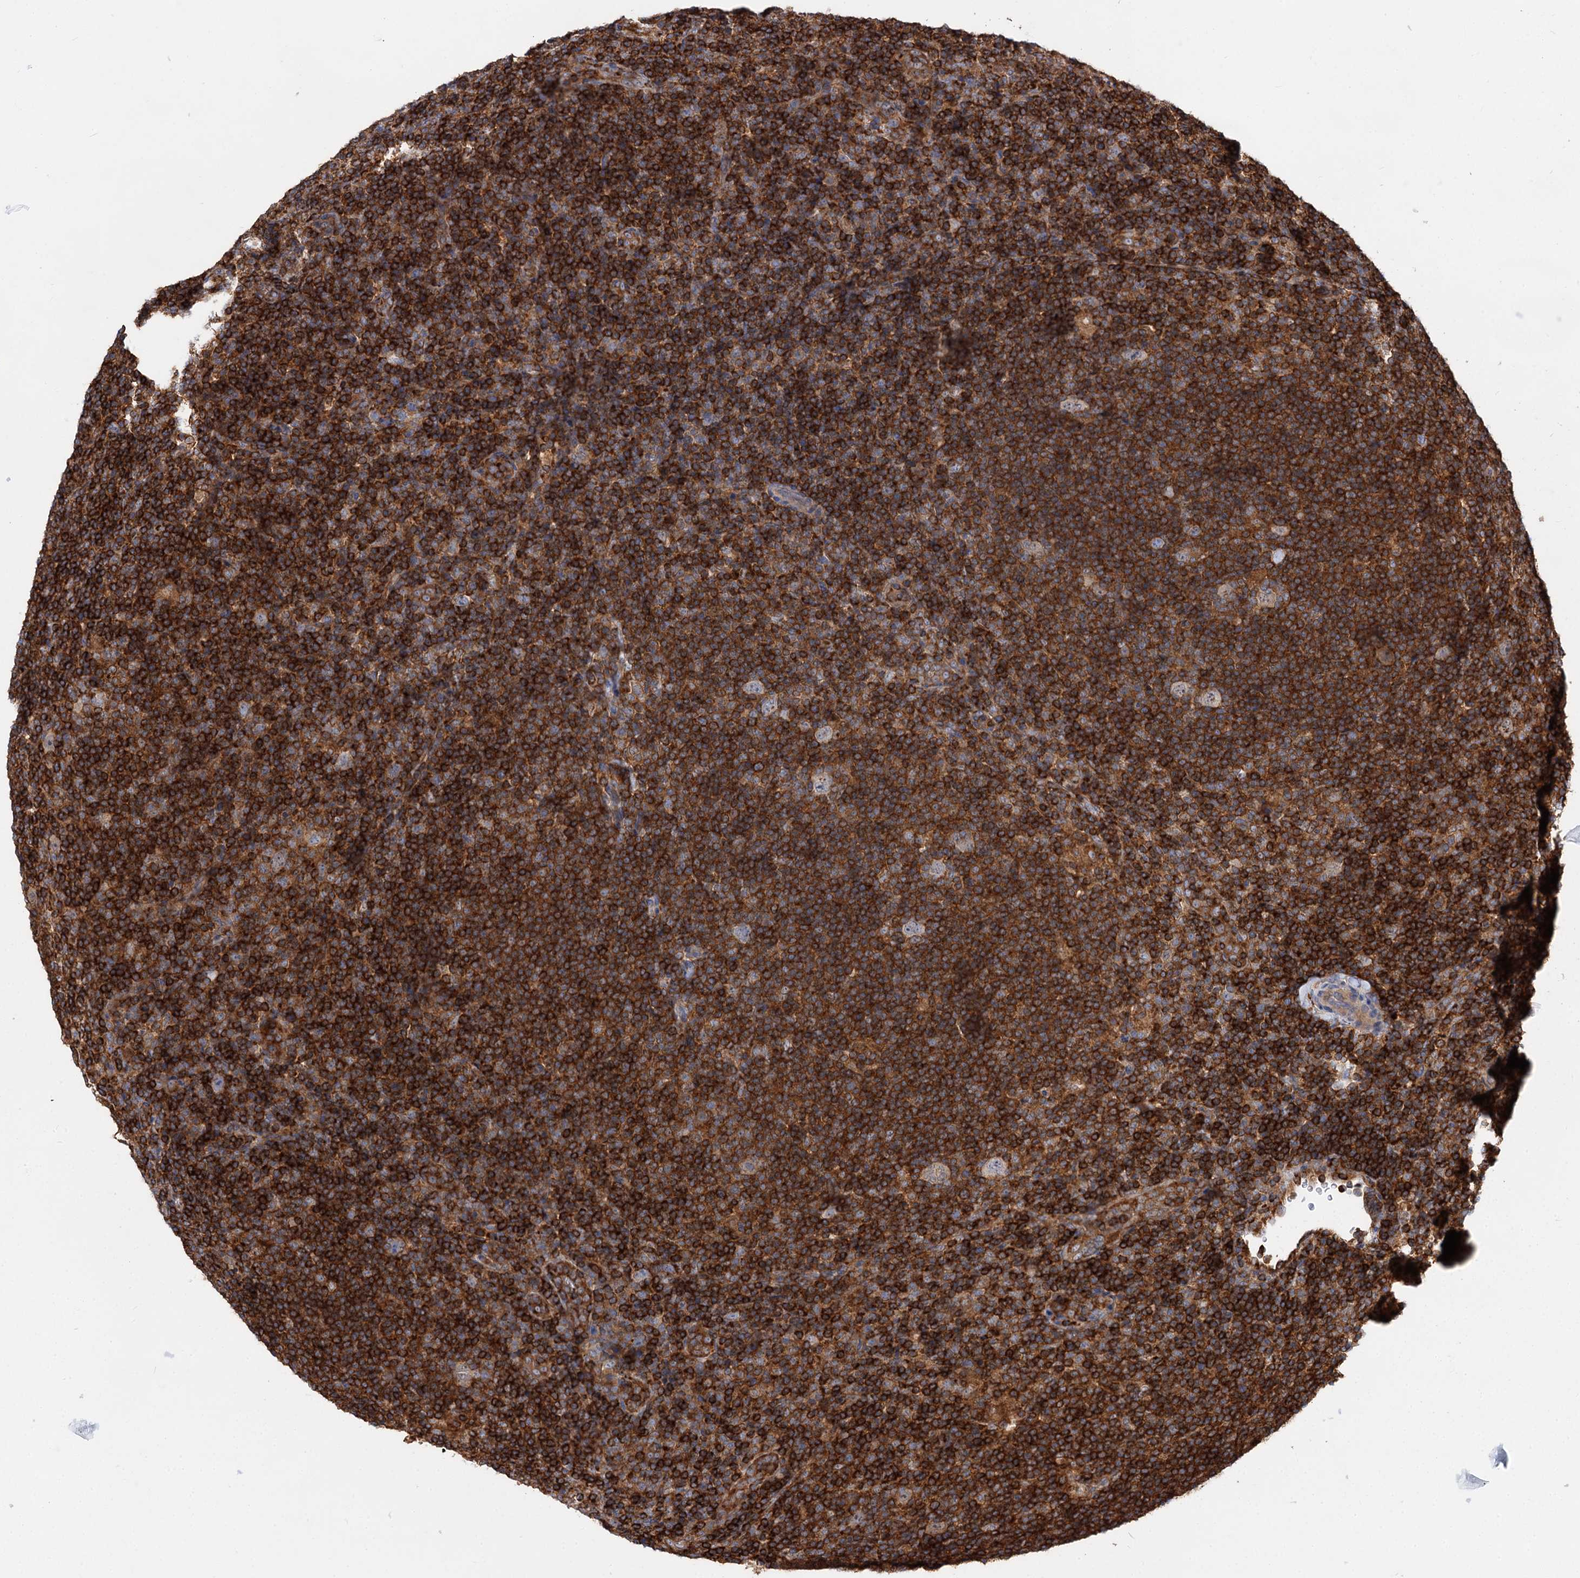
{"staining": {"intensity": "negative", "quantity": "none", "location": "none"}, "tissue": "lymphoma", "cell_type": "Tumor cells", "image_type": "cancer", "snomed": [{"axis": "morphology", "description": "Hodgkin's disease, NOS"}, {"axis": "topography", "description": "Lymph node"}], "caption": "The histopathology image demonstrates no staining of tumor cells in Hodgkin's disease.", "gene": "PACS1", "patient": {"sex": "female", "age": 57}}